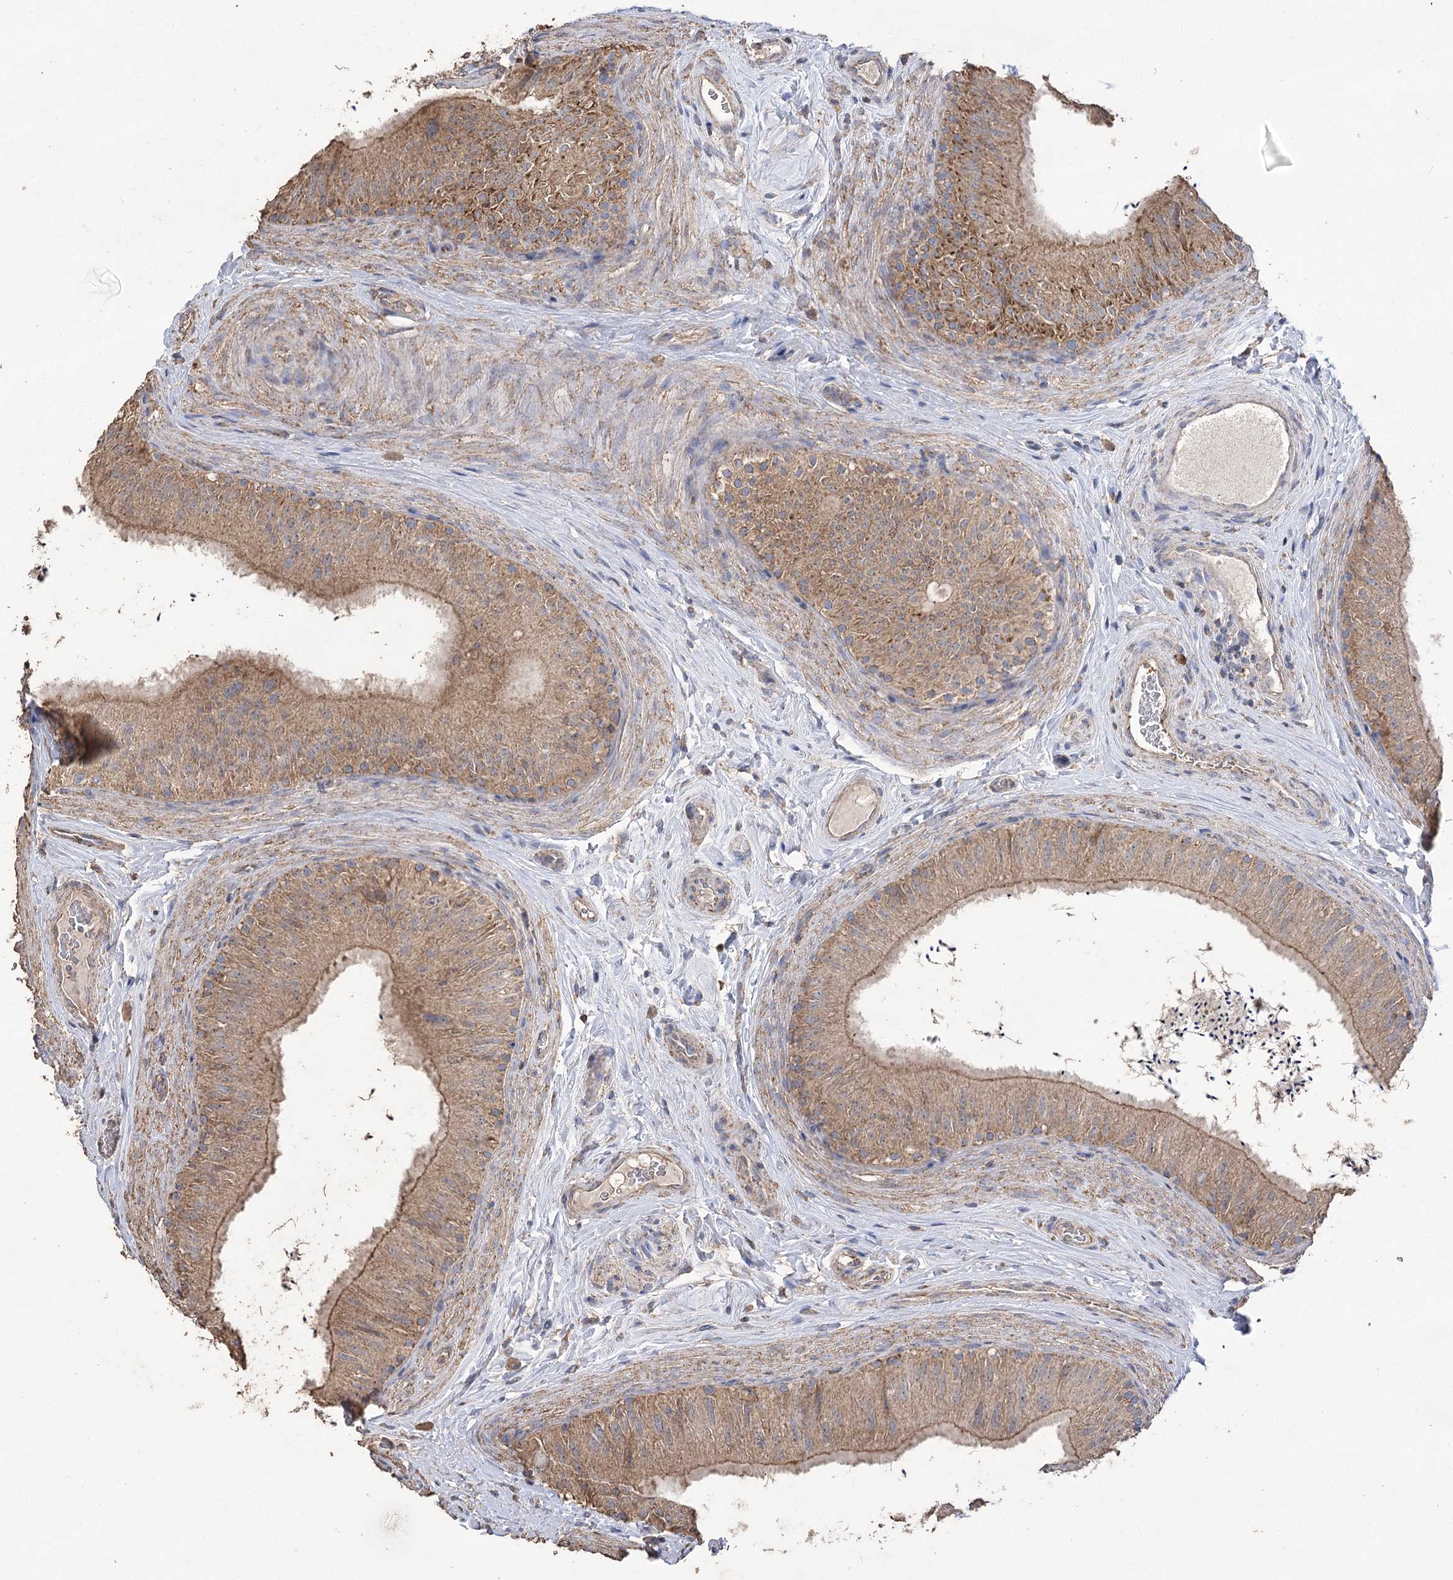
{"staining": {"intensity": "moderate", "quantity": ">75%", "location": "cytoplasmic/membranous"}, "tissue": "epididymis", "cell_type": "Glandular cells", "image_type": "normal", "snomed": [{"axis": "morphology", "description": "Normal tissue, NOS"}, {"axis": "topography", "description": "Epididymis"}], "caption": "A high-resolution image shows IHC staining of normal epididymis, which reveals moderate cytoplasmic/membranous positivity in about >75% of glandular cells.", "gene": "IREB2", "patient": {"sex": "male", "age": 46}}